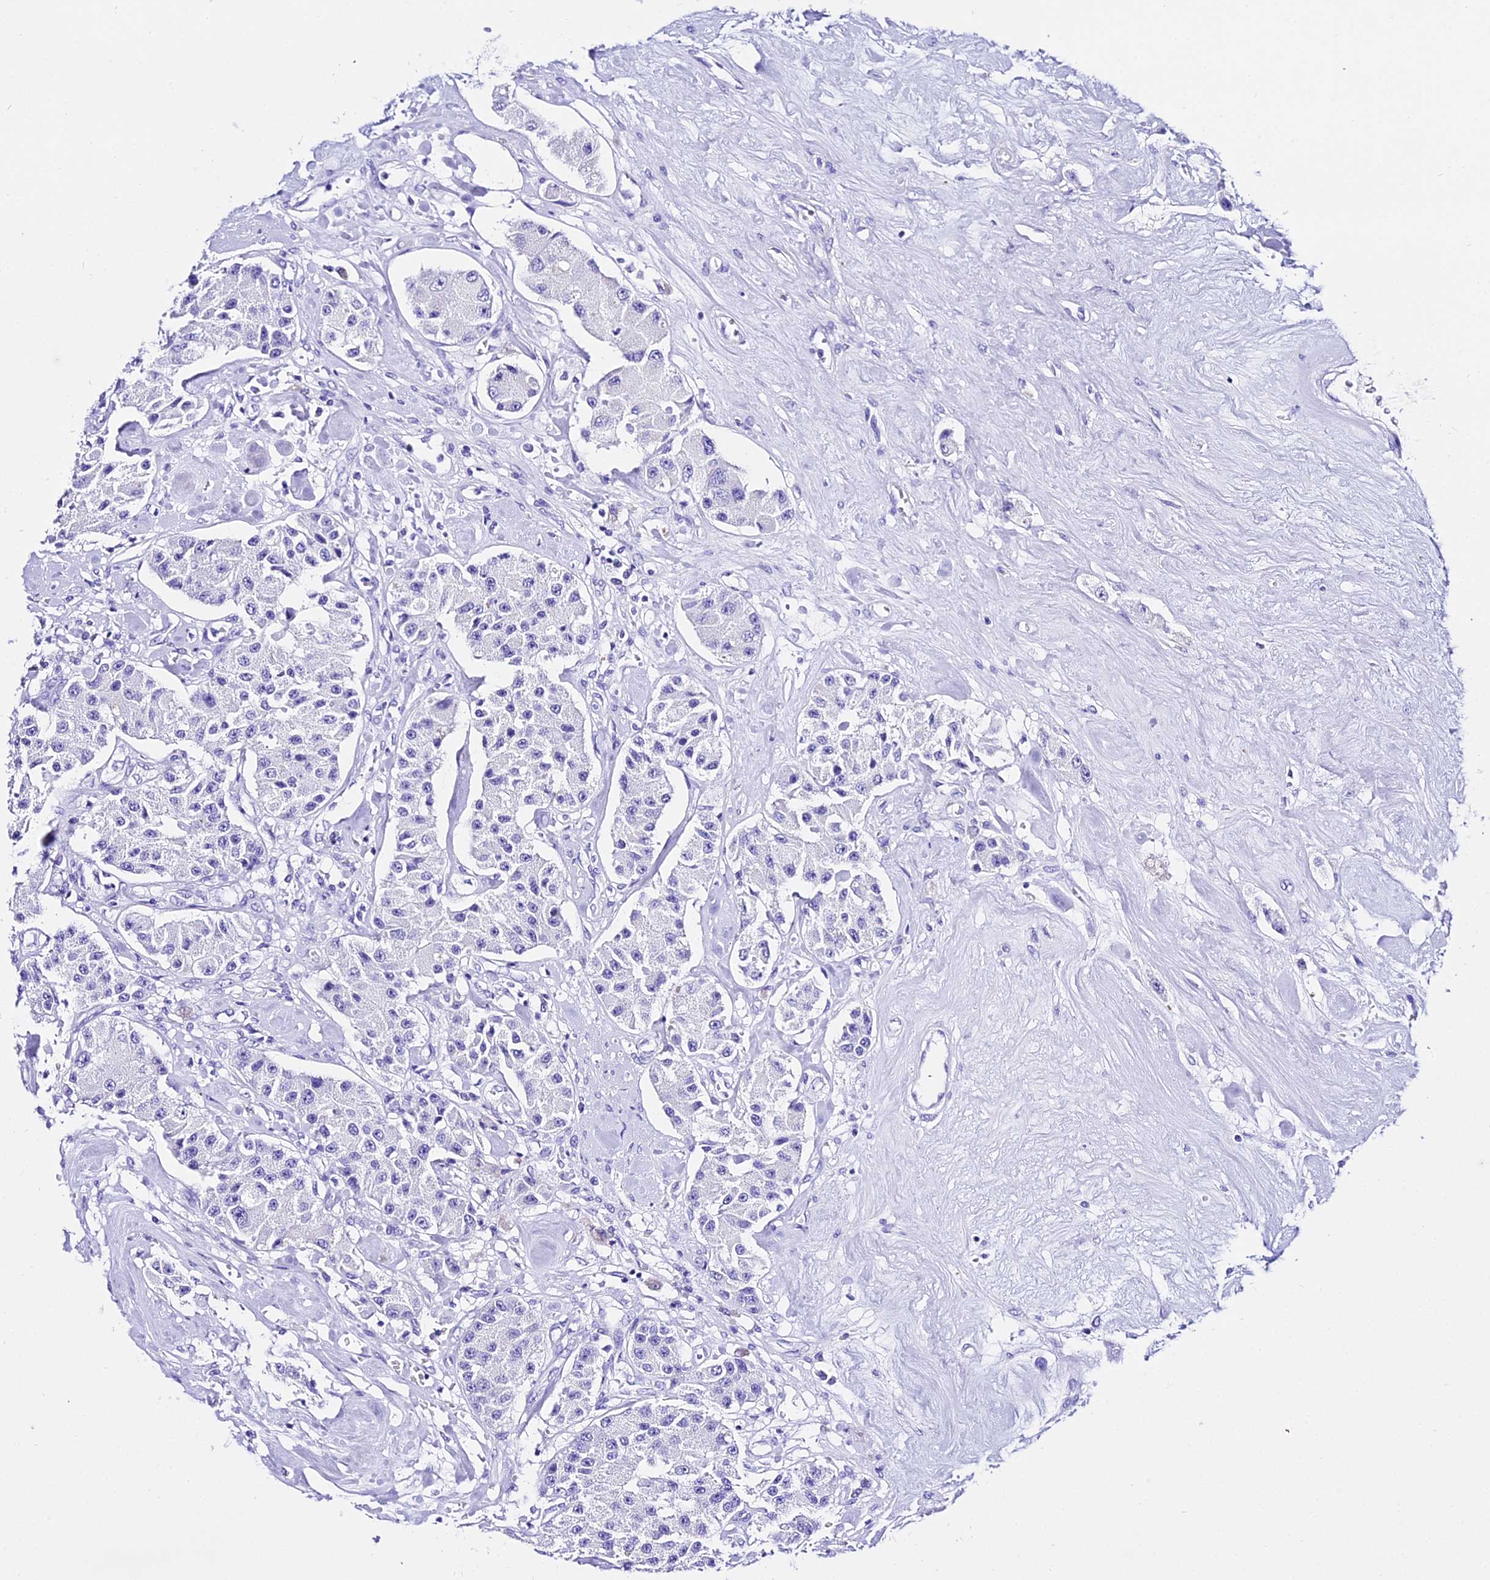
{"staining": {"intensity": "negative", "quantity": "none", "location": "none"}, "tissue": "carcinoid", "cell_type": "Tumor cells", "image_type": "cancer", "snomed": [{"axis": "morphology", "description": "Carcinoid, malignant, NOS"}, {"axis": "topography", "description": "Pancreas"}], "caption": "An image of human malignant carcinoid is negative for staining in tumor cells.", "gene": "TRMT44", "patient": {"sex": "male", "age": 41}}